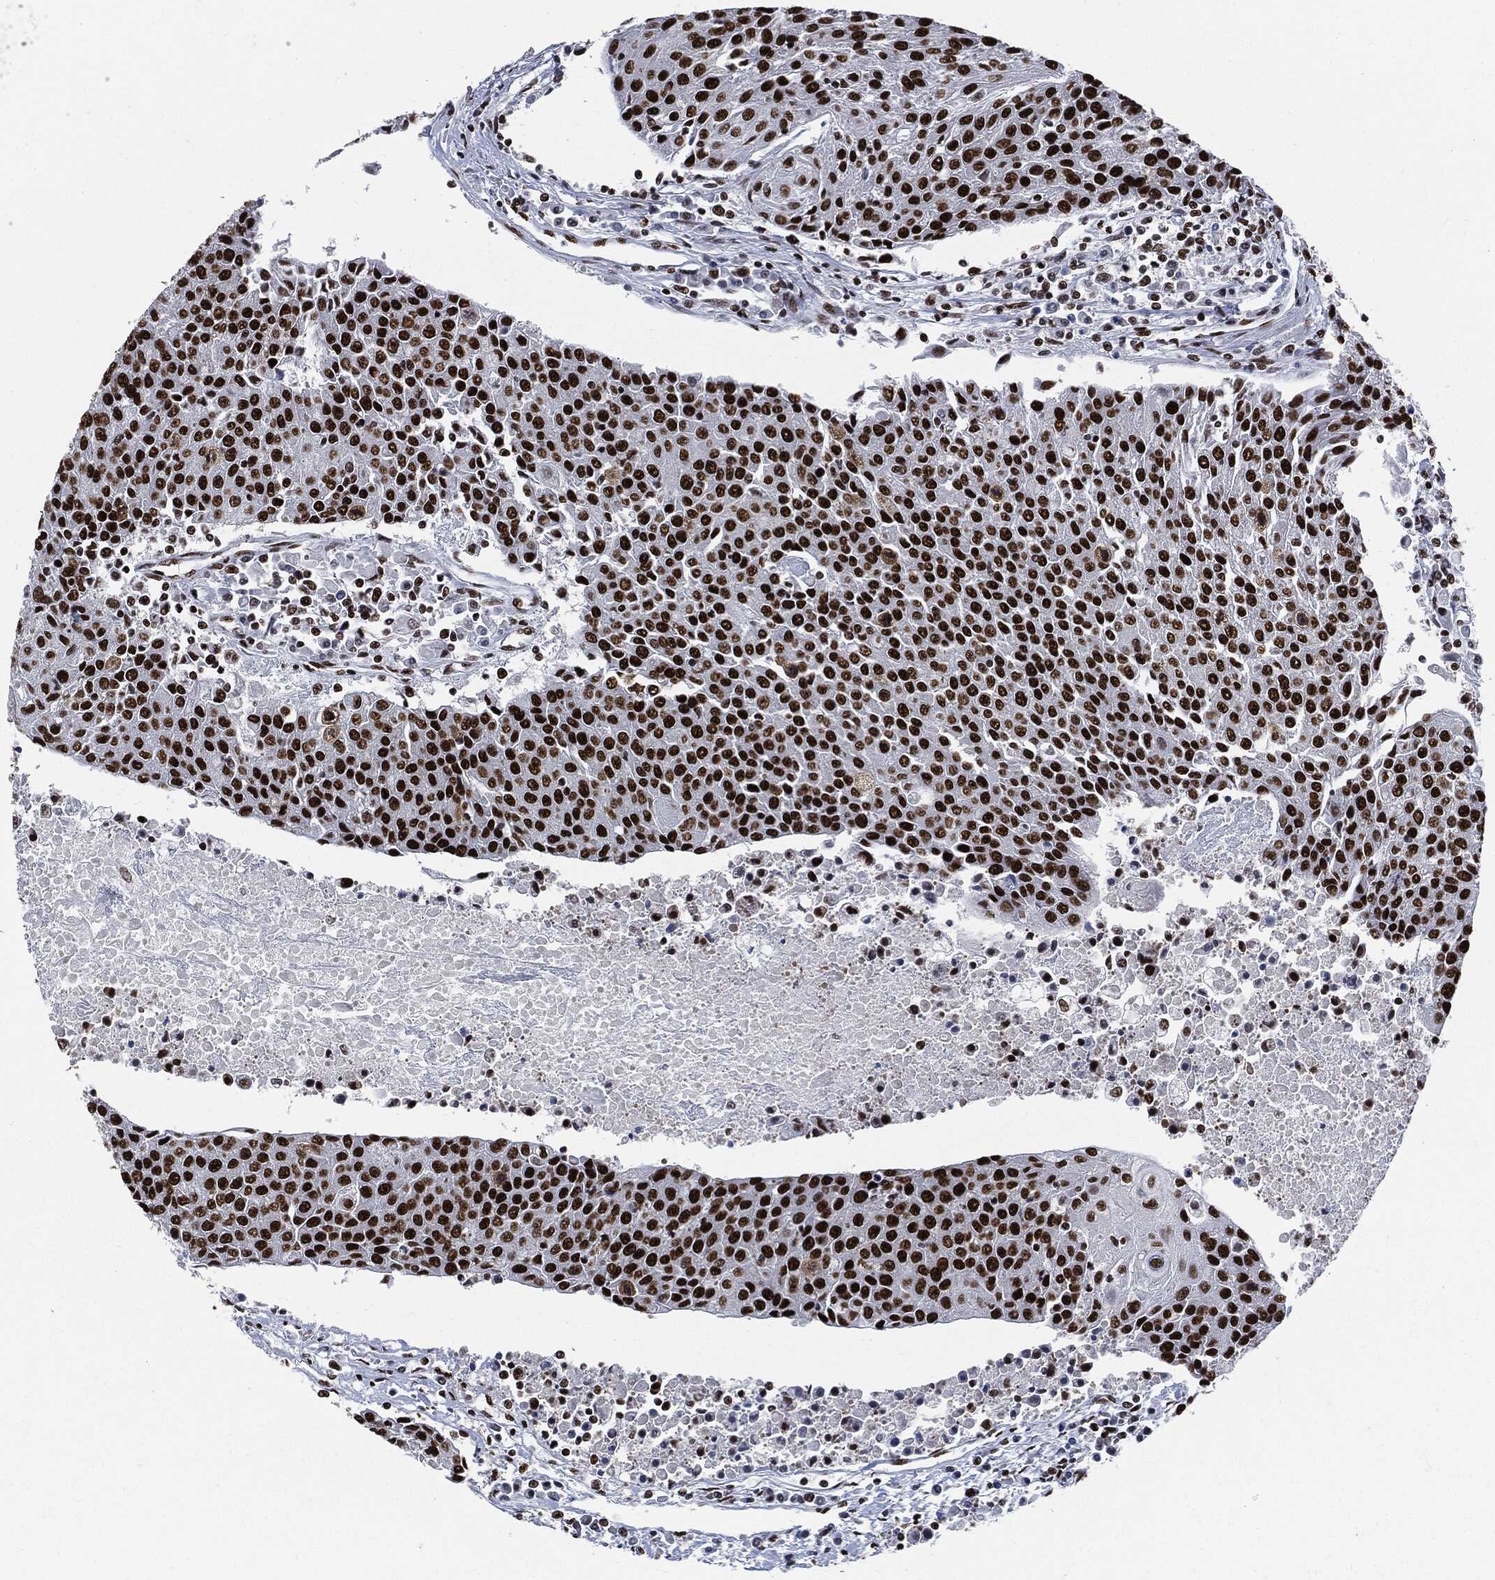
{"staining": {"intensity": "strong", "quantity": ">75%", "location": "nuclear"}, "tissue": "urothelial cancer", "cell_type": "Tumor cells", "image_type": "cancer", "snomed": [{"axis": "morphology", "description": "Urothelial carcinoma, High grade"}, {"axis": "topography", "description": "Urinary bladder"}], "caption": "There is high levels of strong nuclear expression in tumor cells of urothelial cancer, as demonstrated by immunohistochemical staining (brown color).", "gene": "RECQL", "patient": {"sex": "female", "age": 85}}